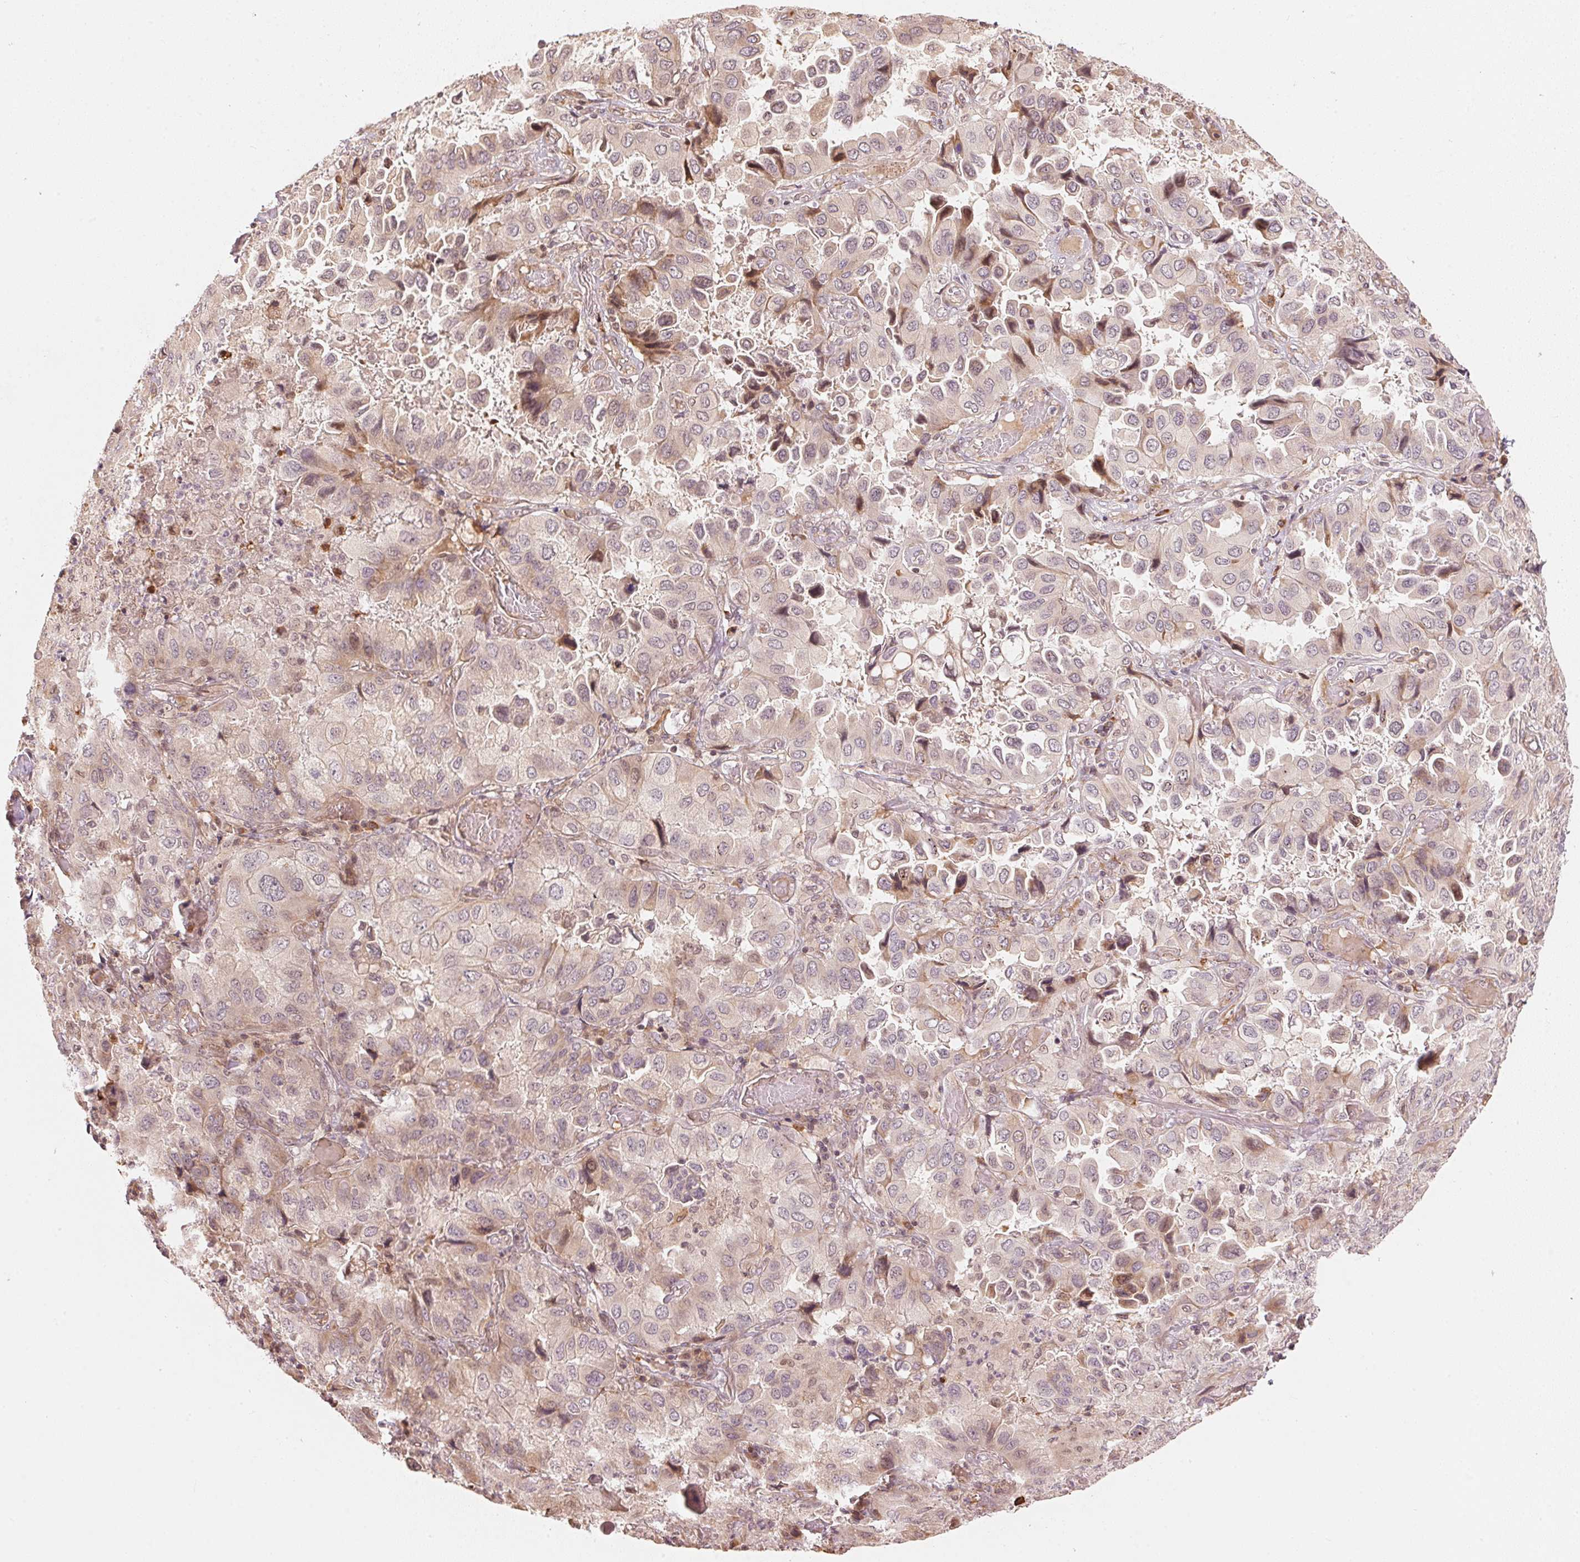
{"staining": {"intensity": "moderate", "quantity": "<25%", "location": "cytoplasmic/membranous,nuclear"}, "tissue": "lung cancer", "cell_type": "Tumor cells", "image_type": "cancer", "snomed": [{"axis": "morphology", "description": "Aneuploidy"}, {"axis": "morphology", "description": "Adenocarcinoma, NOS"}, {"axis": "morphology", "description": "Adenocarcinoma, metastatic, NOS"}, {"axis": "topography", "description": "Lymph node"}, {"axis": "topography", "description": "Lung"}], "caption": "DAB (3,3'-diaminobenzidine) immunohistochemical staining of lung cancer displays moderate cytoplasmic/membranous and nuclear protein staining in about <25% of tumor cells.", "gene": "PRKN", "patient": {"sex": "female", "age": 48}}